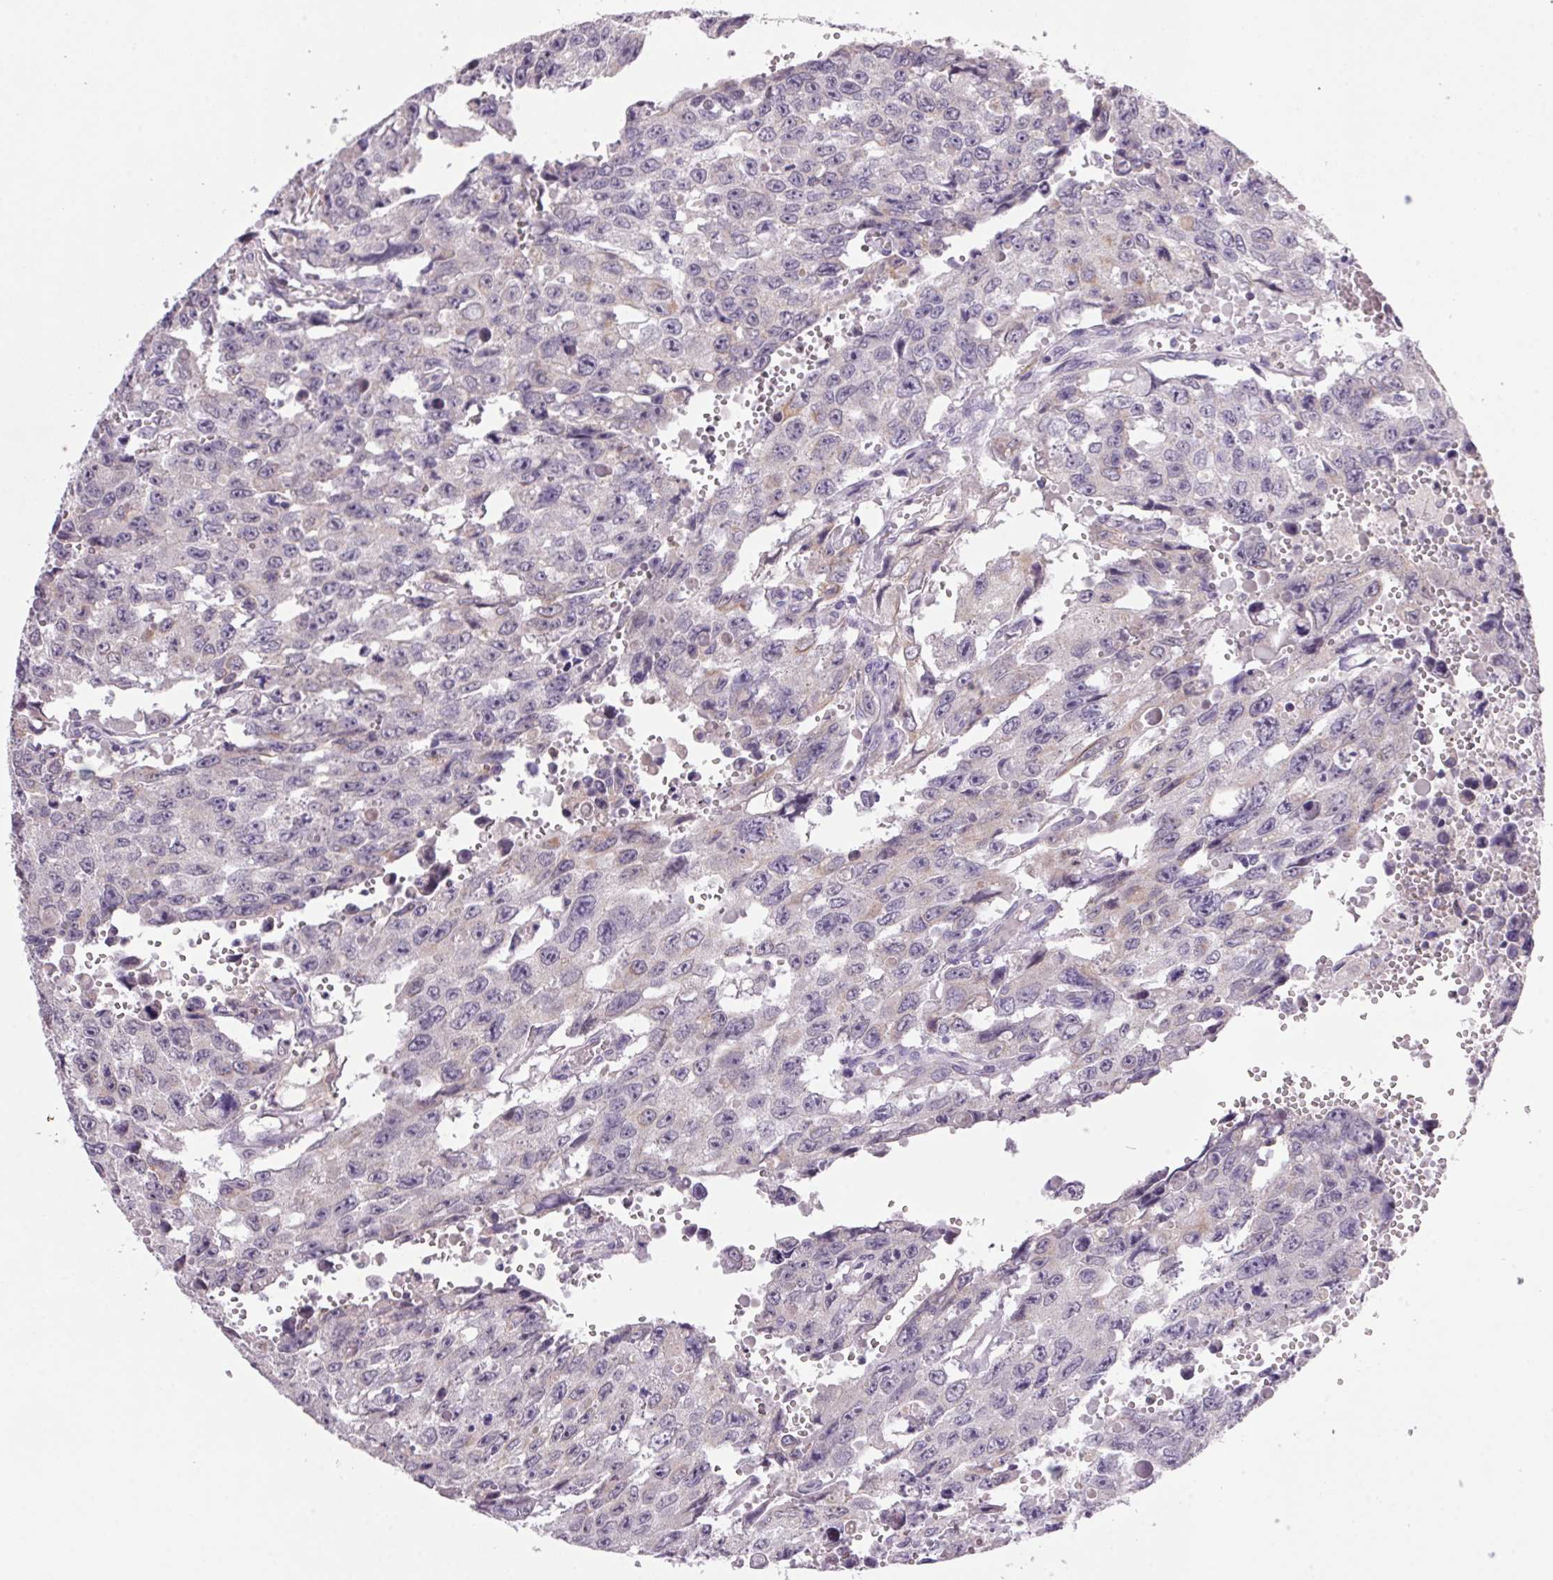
{"staining": {"intensity": "negative", "quantity": "none", "location": "none"}, "tissue": "testis cancer", "cell_type": "Tumor cells", "image_type": "cancer", "snomed": [{"axis": "morphology", "description": "Seminoma, NOS"}, {"axis": "topography", "description": "Testis"}], "caption": "Testis seminoma was stained to show a protein in brown. There is no significant expression in tumor cells.", "gene": "TRDN", "patient": {"sex": "male", "age": 26}}